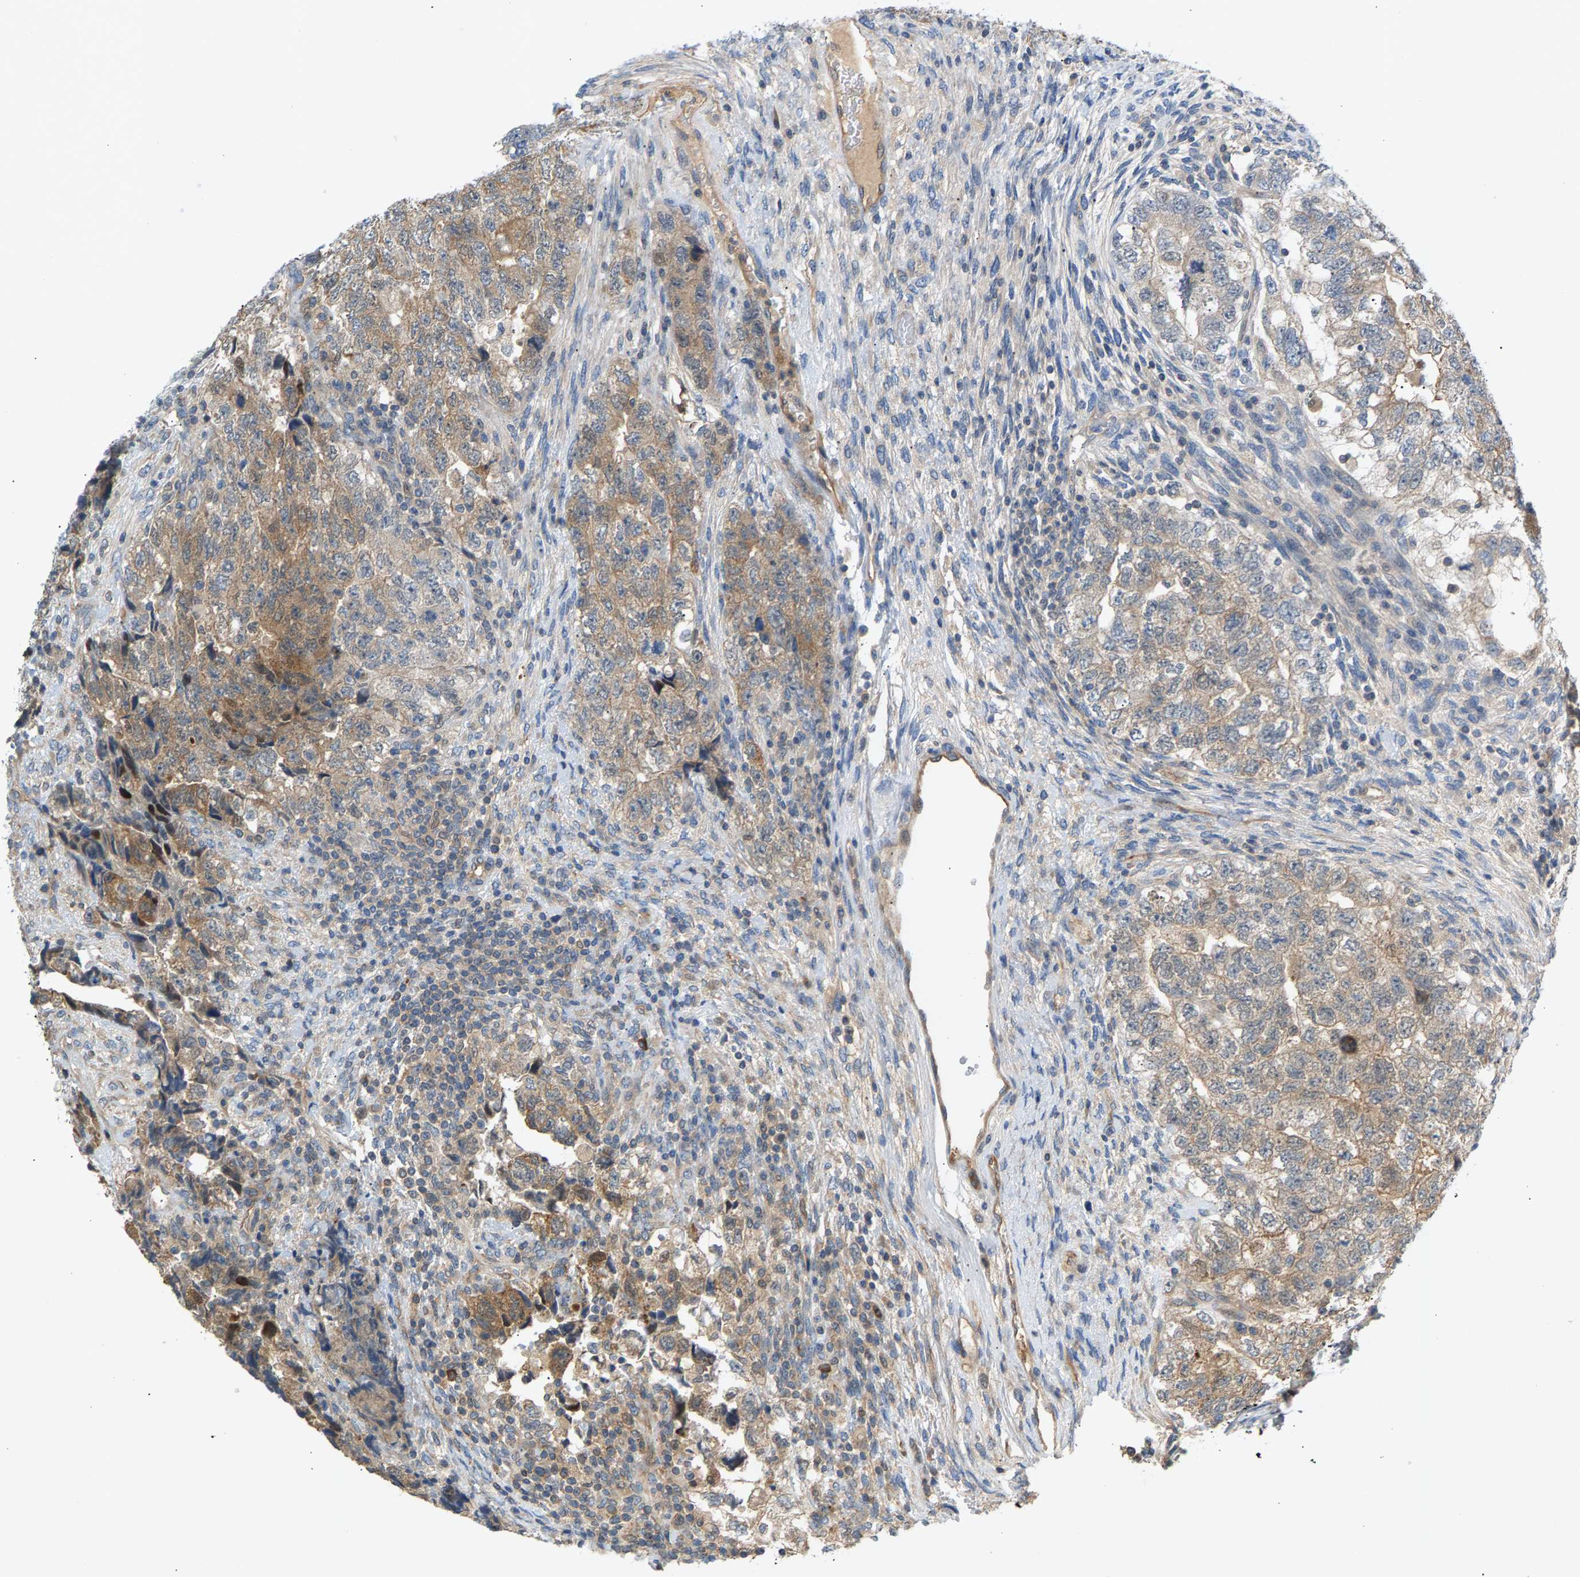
{"staining": {"intensity": "moderate", "quantity": ">75%", "location": "cytoplasmic/membranous"}, "tissue": "testis cancer", "cell_type": "Tumor cells", "image_type": "cancer", "snomed": [{"axis": "morphology", "description": "Carcinoma, Embryonal, NOS"}, {"axis": "topography", "description": "Testis"}], "caption": "DAB (3,3'-diaminobenzidine) immunohistochemical staining of testis cancer (embryonal carcinoma) reveals moderate cytoplasmic/membranous protein positivity in approximately >75% of tumor cells.", "gene": "KRTAP27-1", "patient": {"sex": "male", "age": 36}}